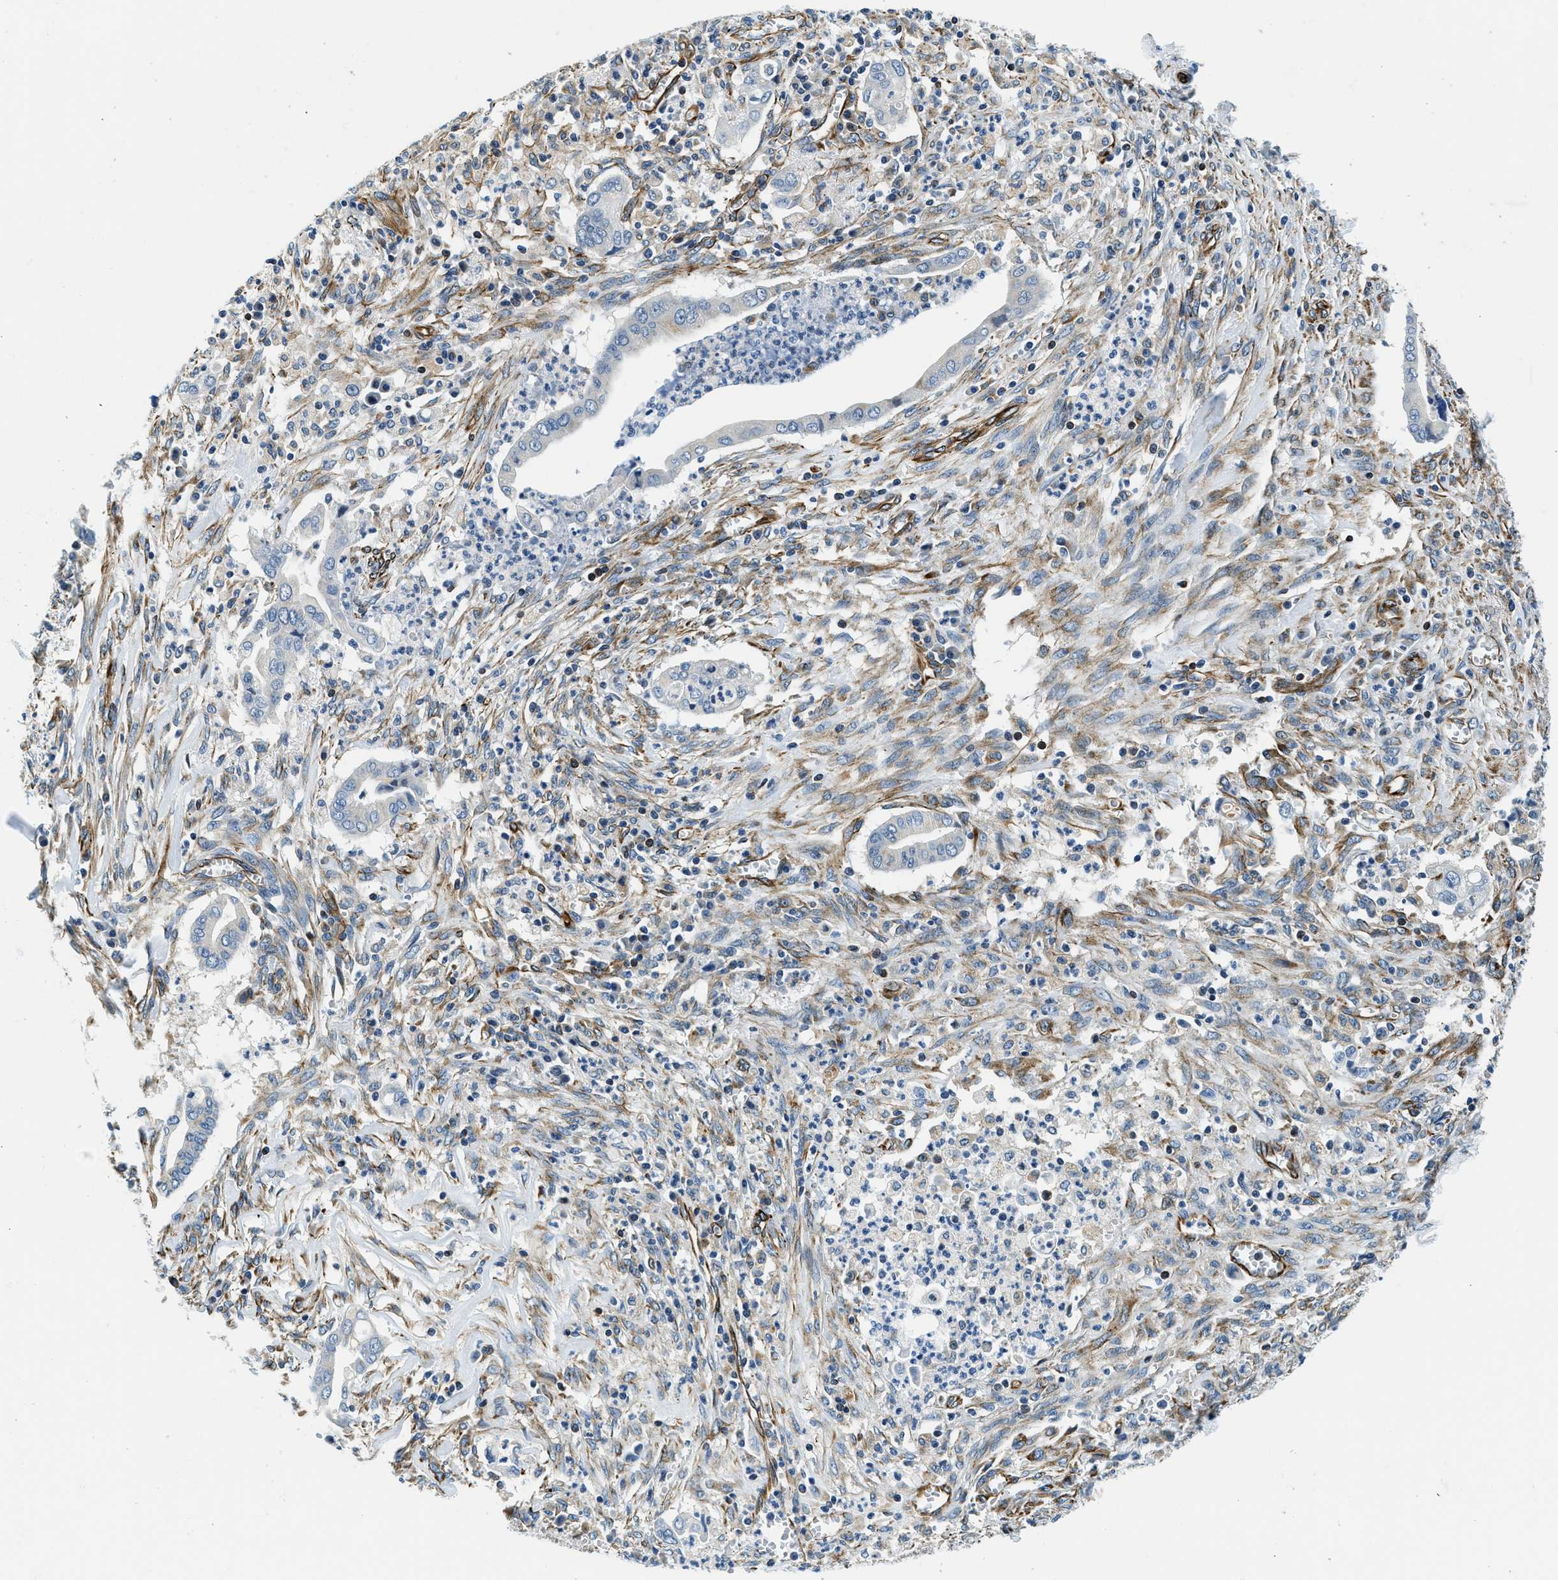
{"staining": {"intensity": "negative", "quantity": "none", "location": "none"}, "tissue": "cervical cancer", "cell_type": "Tumor cells", "image_type": "cancer", "snomed": [{"axis": "morphology", "description": "Adenocarcinoma, NOS"}, {"axis": "topography", "description": "Cervix"}], "caption": "Immunohistochemical staining of cervical cancer shows no significant positivity in tumor cells. (IHC, brightfield microscopy, high magnification).", "gene": "GNS", "patient": {"sex": "female", "age": 44}}